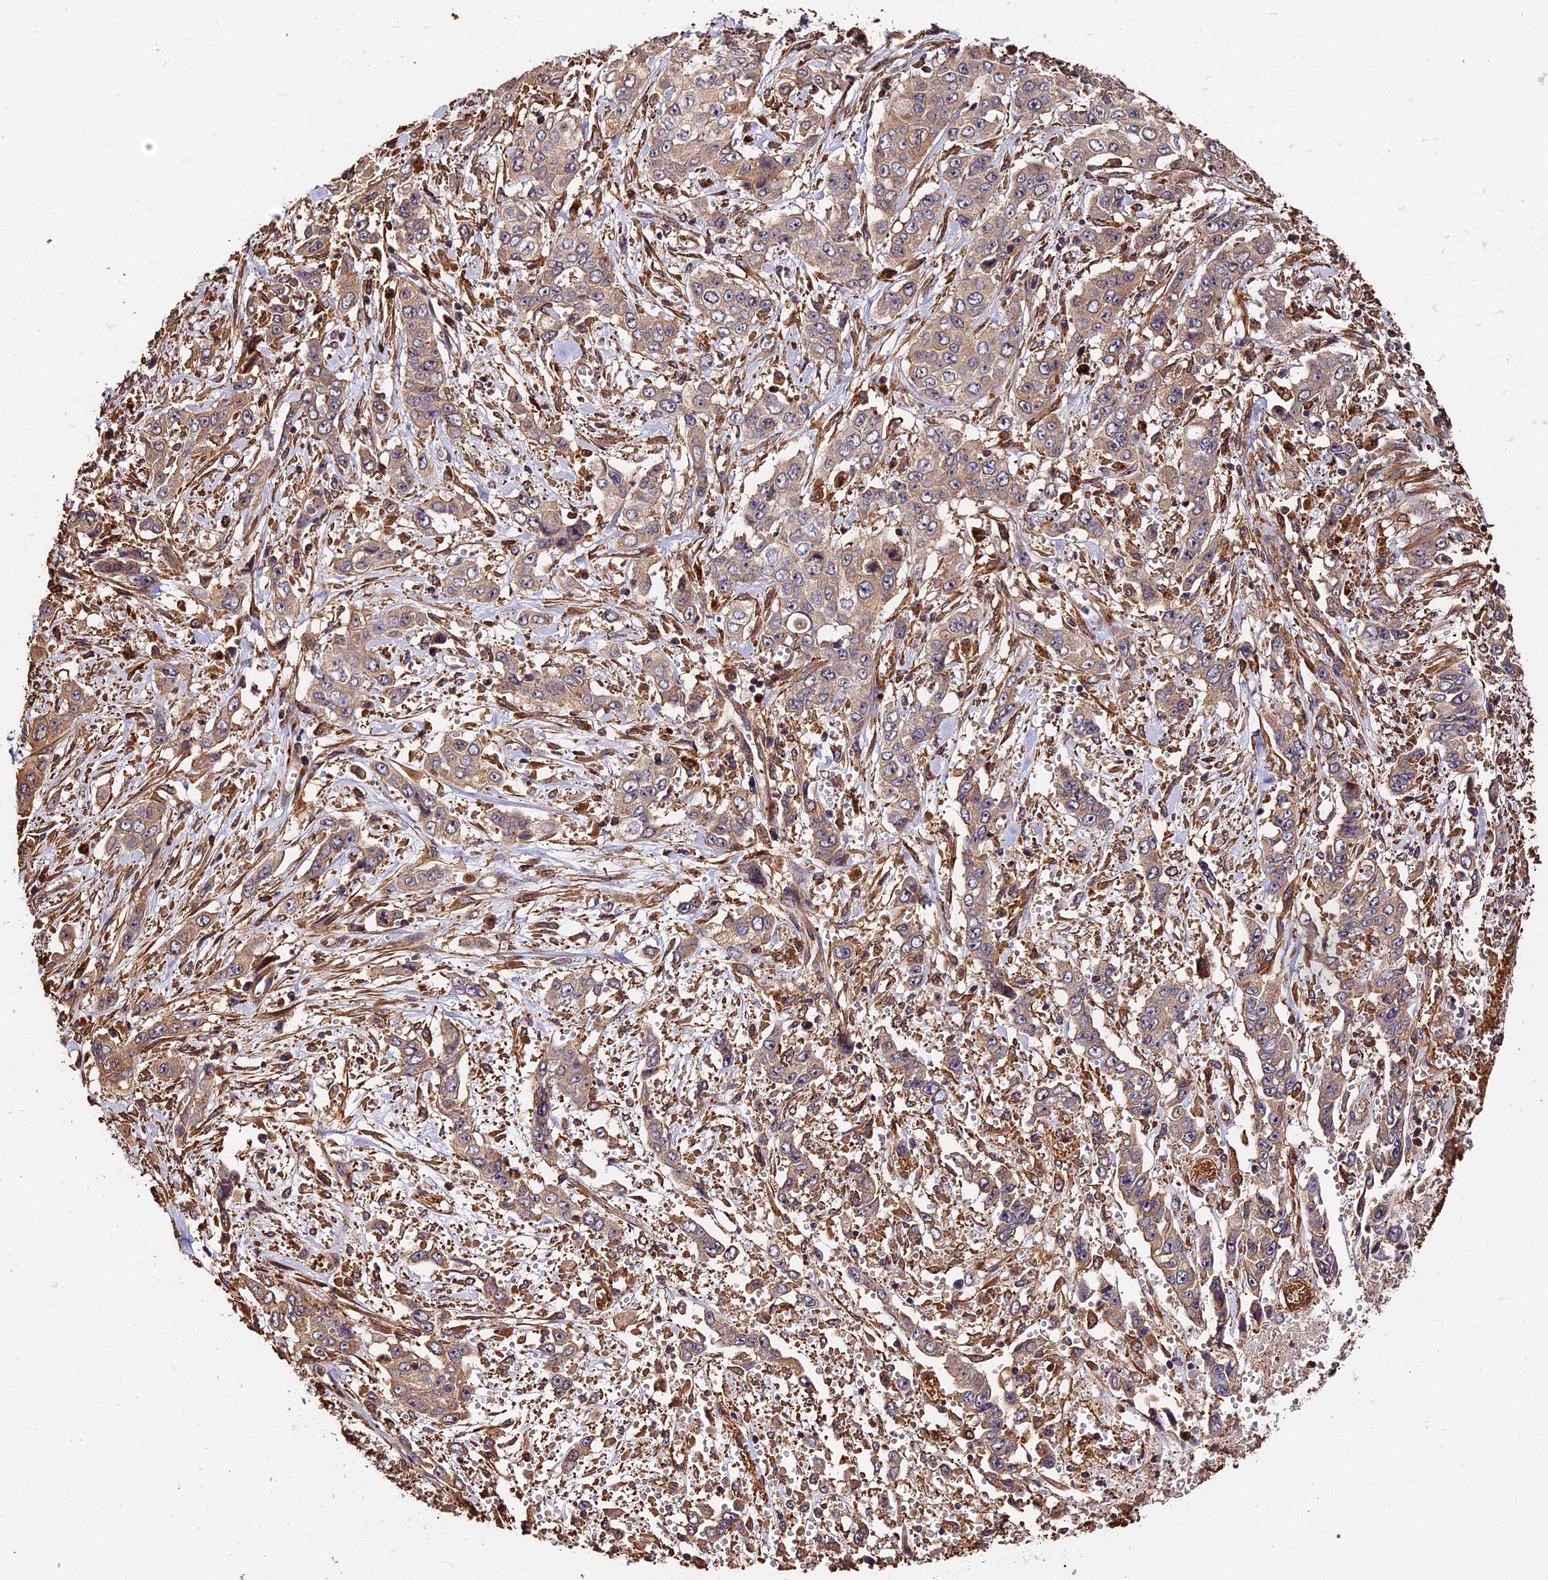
{"staining": {"intensity": "weak", "quantity": "<25%", "location": "cytoplasmic/membranous"}, "tissue": "stomach cancer", "cell_type": "Tumor cells", "image_type": "cancer", "snomed": [{"axis": "morphology", "description": "Adenocarcinoma, NOS"}, {"axis": "topography", "description": "Stomach, upper"}], "caption": "Immunohistochemical staining of stomach adenocarcinoma shows no significant positivity in tumor cells.", "gene": "MMP15", "patient": {"sex": "male", "age": 62}}